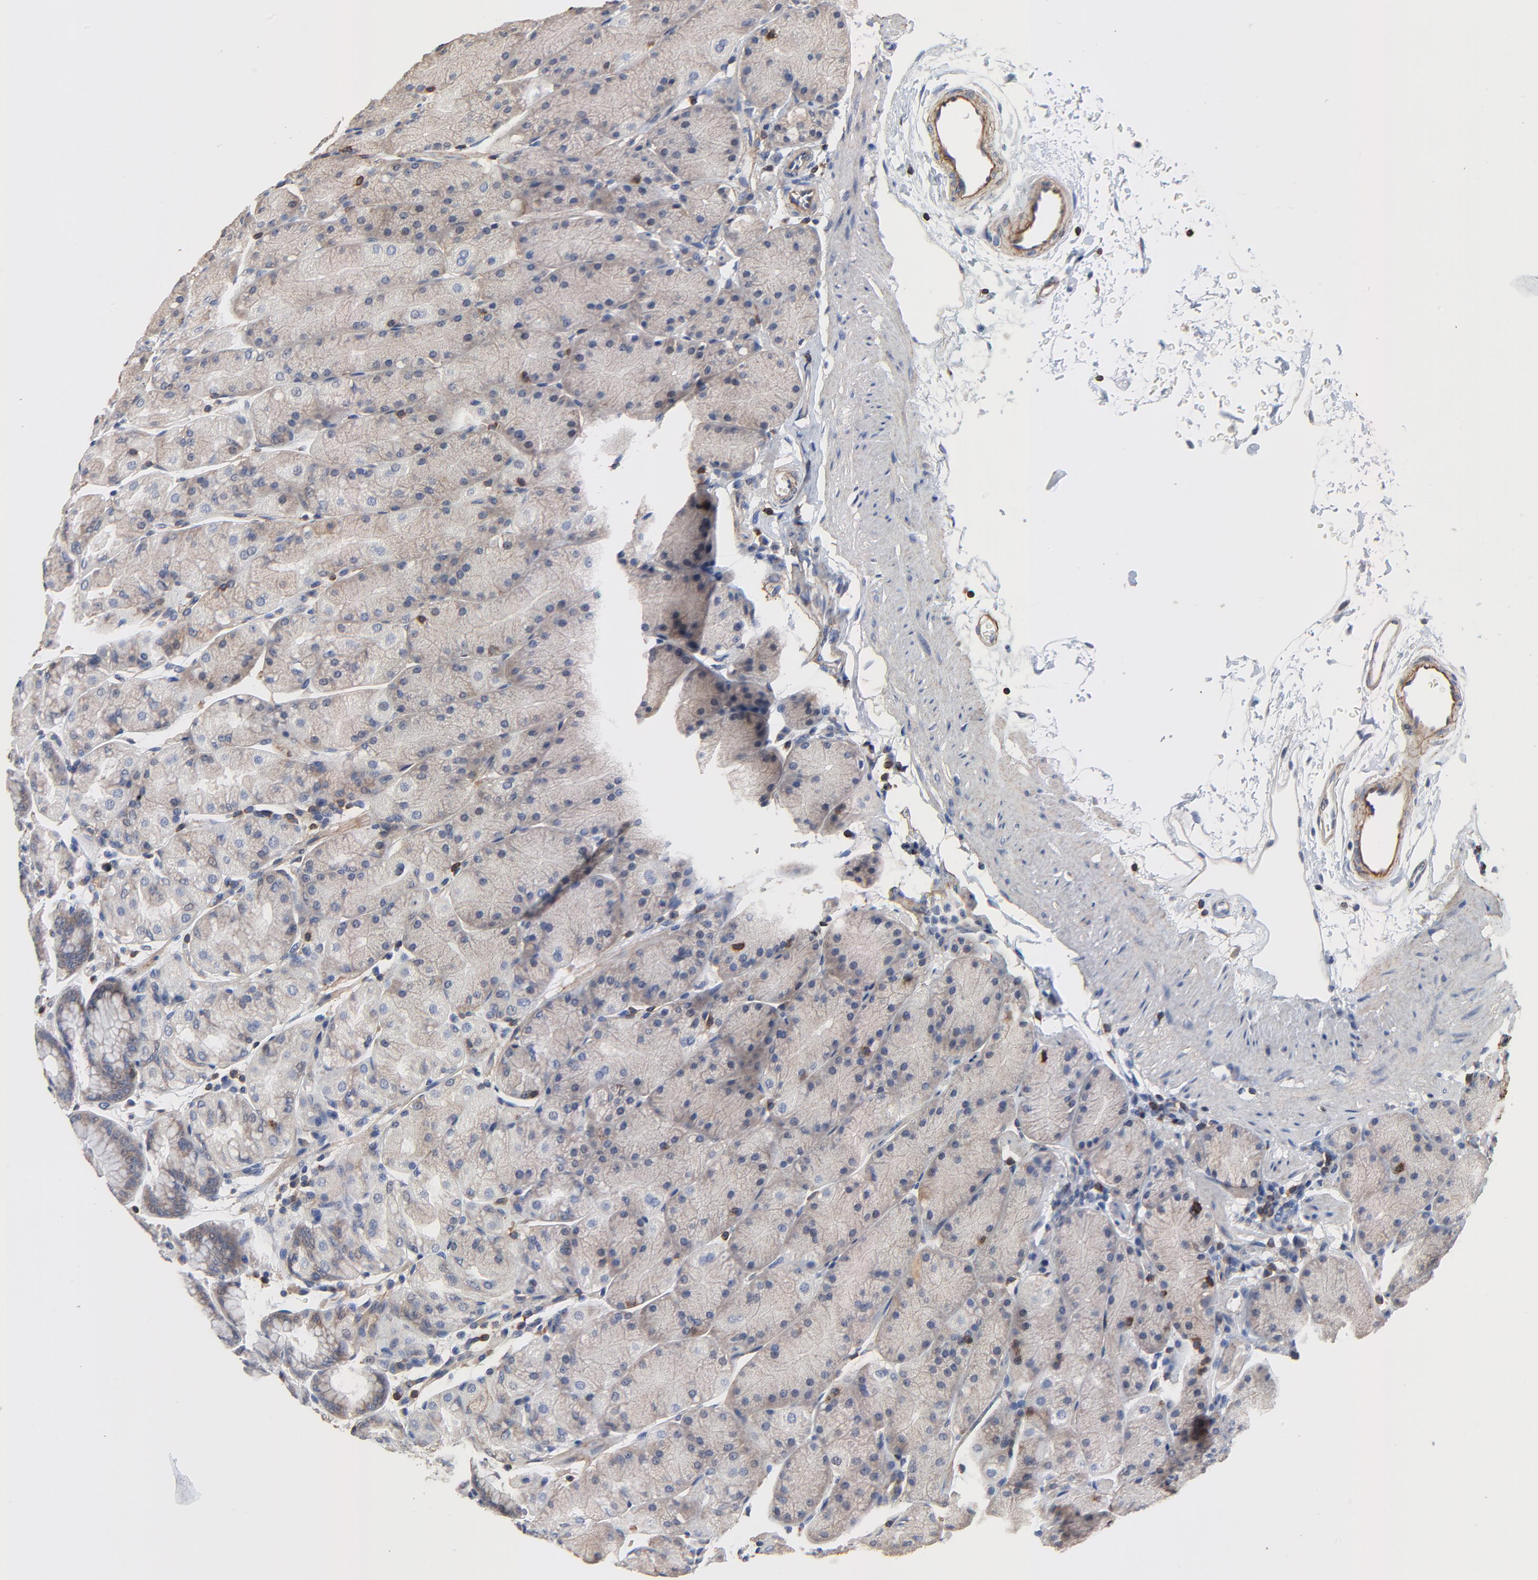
{"staining": {"intensity": "weak", "quantity": "25%-75%", "location": "cytoplasmic/membranous"}, "tissue": "stomach", "cell_type": "Glandular cells", "image_type": "normal", "snomed": [{"axis": "morphology", "description": "Normal tissue, NOS"}, {"axis": "topography", "description": "Stomach, upper"}, {"axis": "topography", "description": "Stomach"}], "caption": "The photomicrograph displays staining of benign stomach, revealing weak cytoplasmic/membranous protein expression (brown color) within glandular cells.", "gene": "SKAP1", "patient": {"sex": "male", "age": 76}}